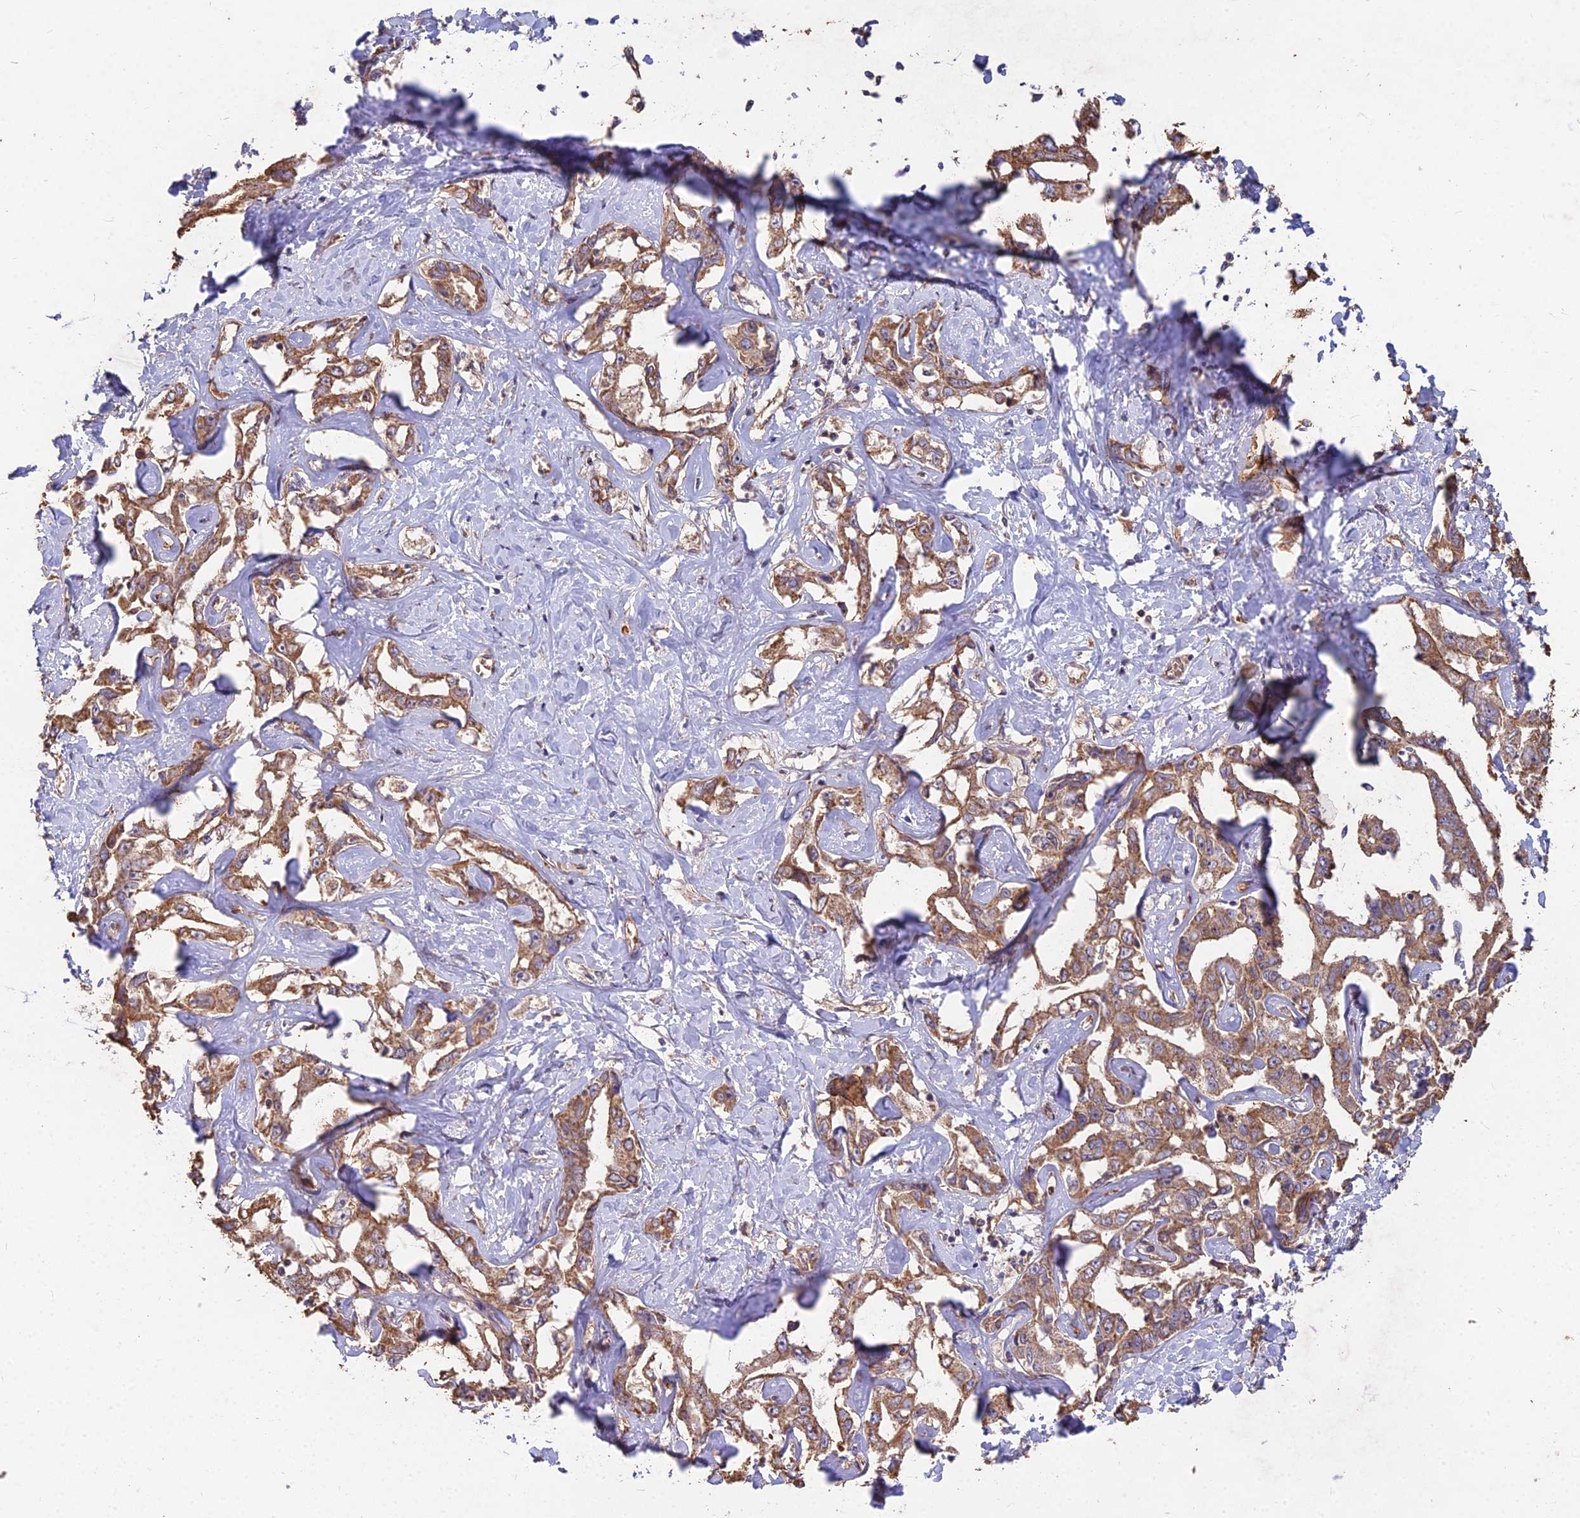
{"staining": {"intensity": "moderate", "quantity": ">75%", "location": "cytoplasmic/membranous"}, "tissue": "liver cancer", "cell_type": "Tumor cells", "image_type": "cancer", "snomed": [{"axis": "morphology", "description": "Cholangiocarcinoma"}, {"axis": "topography", "description": "Liver"}], "caption": "High-power microscopy captured an immunohistochemistry (IHC) micrograph of cholangiocarcinoma (liver), revealing moderate cytoplasmic/membranous staining in approximately >75% of tumor cells.", "gene": "CEMIP2", "patient": {"sex": "male", "age": 59}}